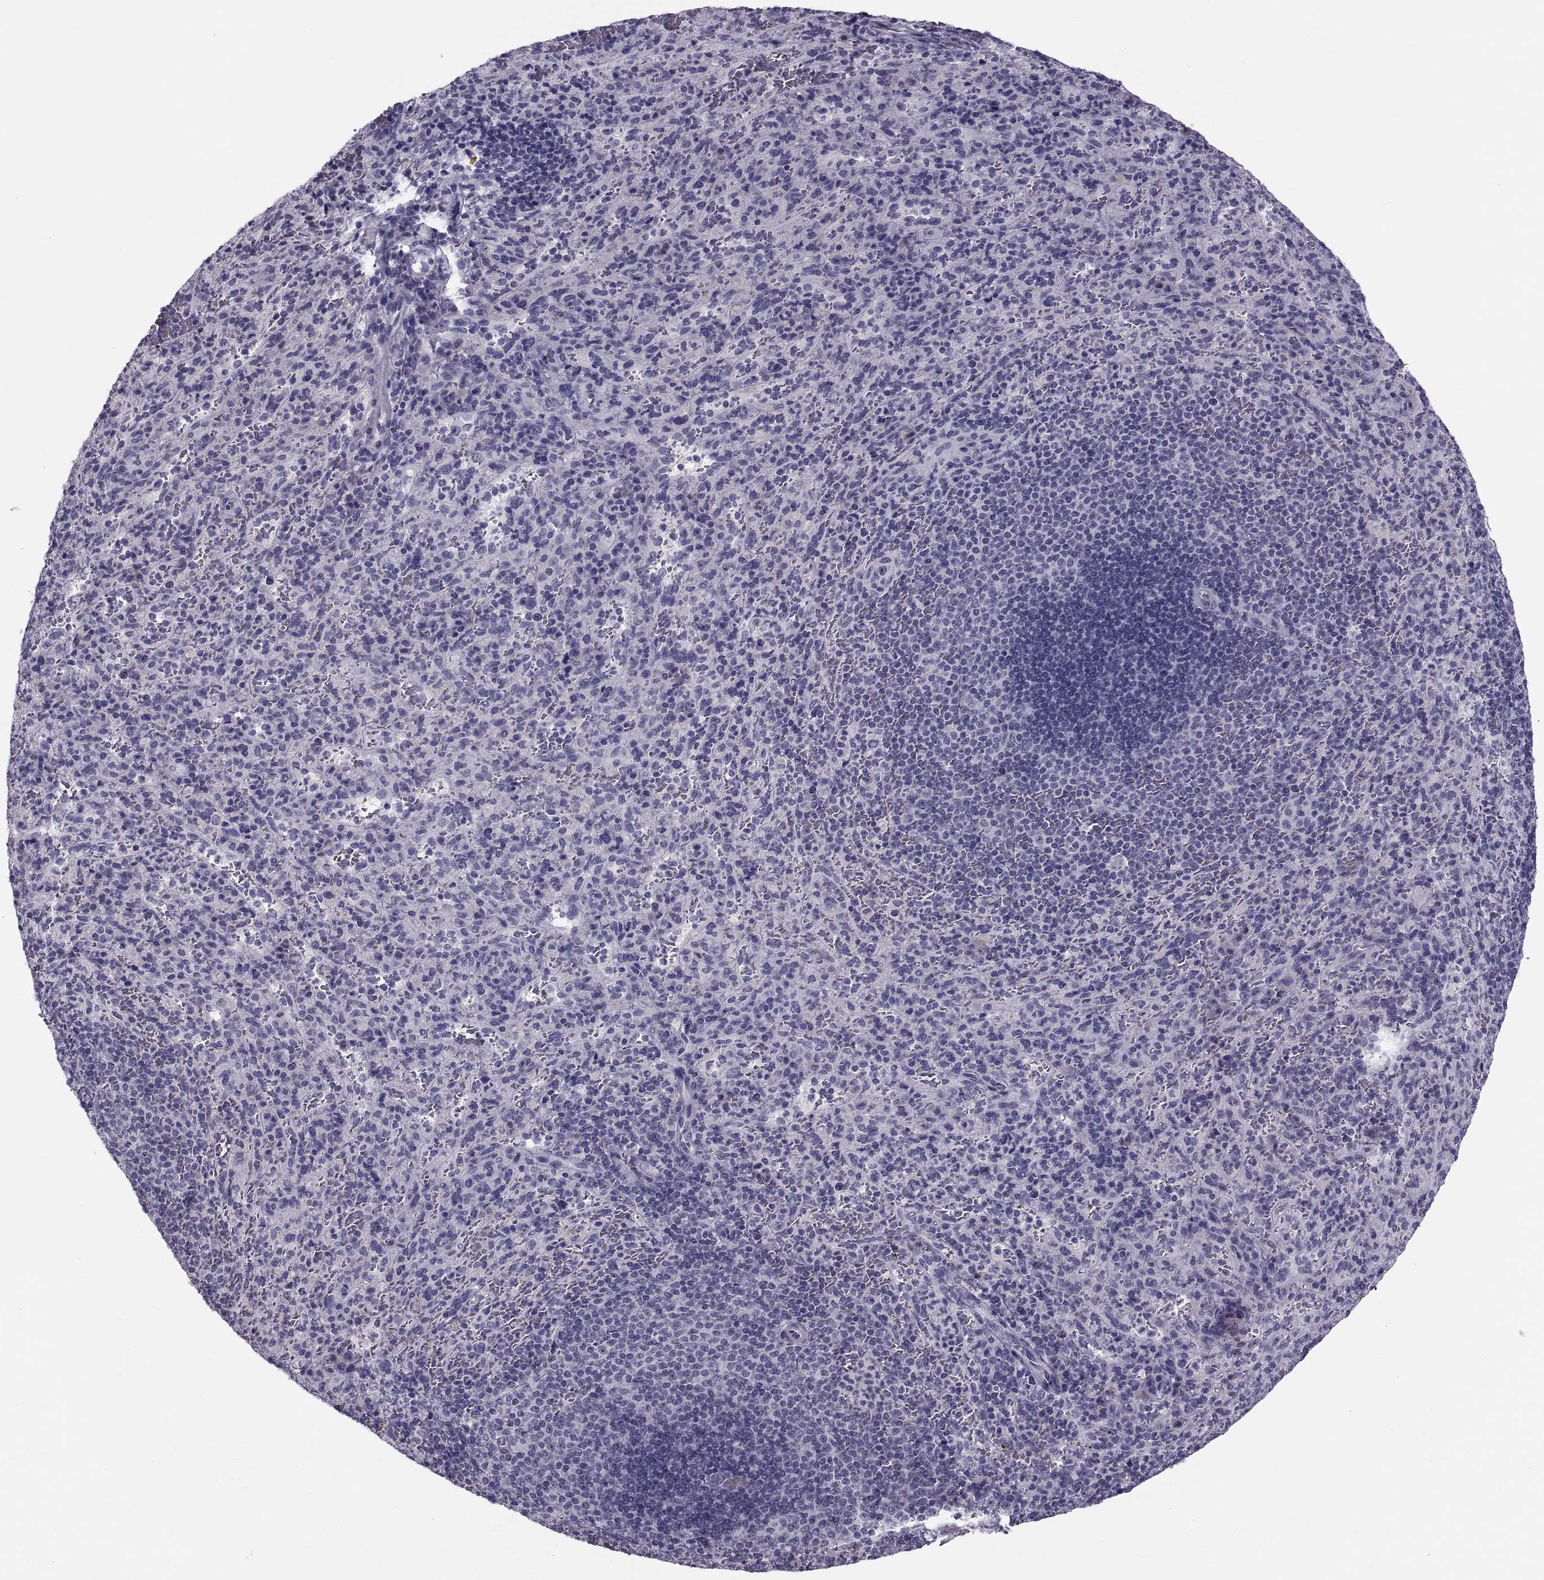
{"staining": {"intensity": "negative", "quantity": "none", "location": "none"}, "tissue": "spleen", "cell_type": "Cells in red pulp", "image_type": "normal", "snomed": [{"axis": "morphology", "description": "Normal tissue, NOS"}, {"axis": "topography", "description": "Spleen"}], "caption": "DAB immunohistochemical staining of benign spleen shows no significant positivity in cells in red pulp.", "gene": "PDZRN4", "patient": {"sex": "male", "age": 57}}